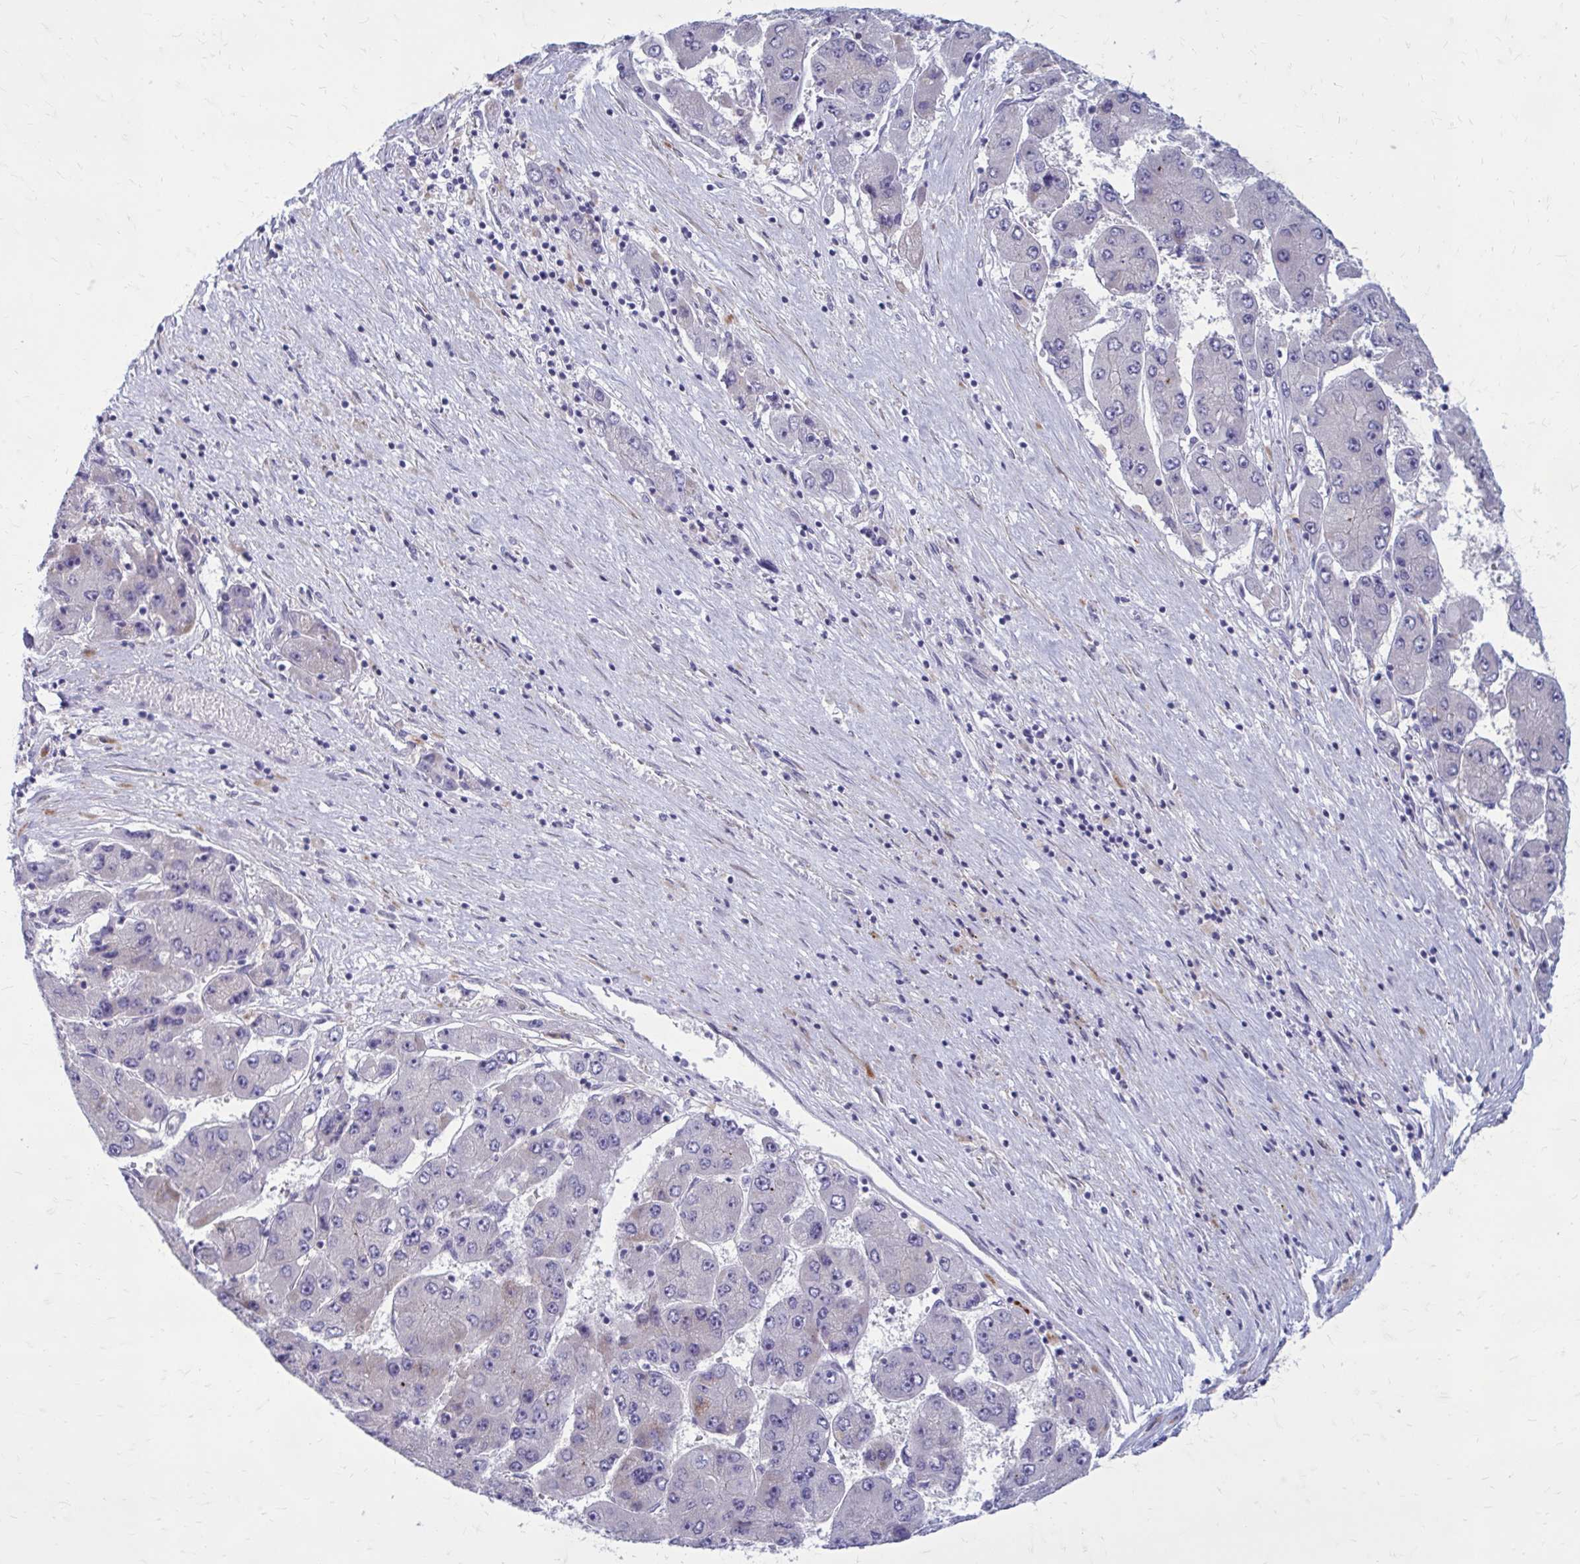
{"staining": {"intensity": "negative", "quantity": "none", "location": "none"}, "tissue": "liver cancer", "cell_type": "Tumor cells", "image_type": "cancer", "snomed": [{"axis": "morphology", "description": "Carcinoma, Hepatocellular, NOS"}, {"axis": "topography", "description": "Liver"}], "caption": "Liver cancer (hepatocellular carcinoma) stained for a protein using IHC exhibits no staining tumor cells.", "gene": "GIGYF2", "patient": {"sex": "female", "age": 61}}